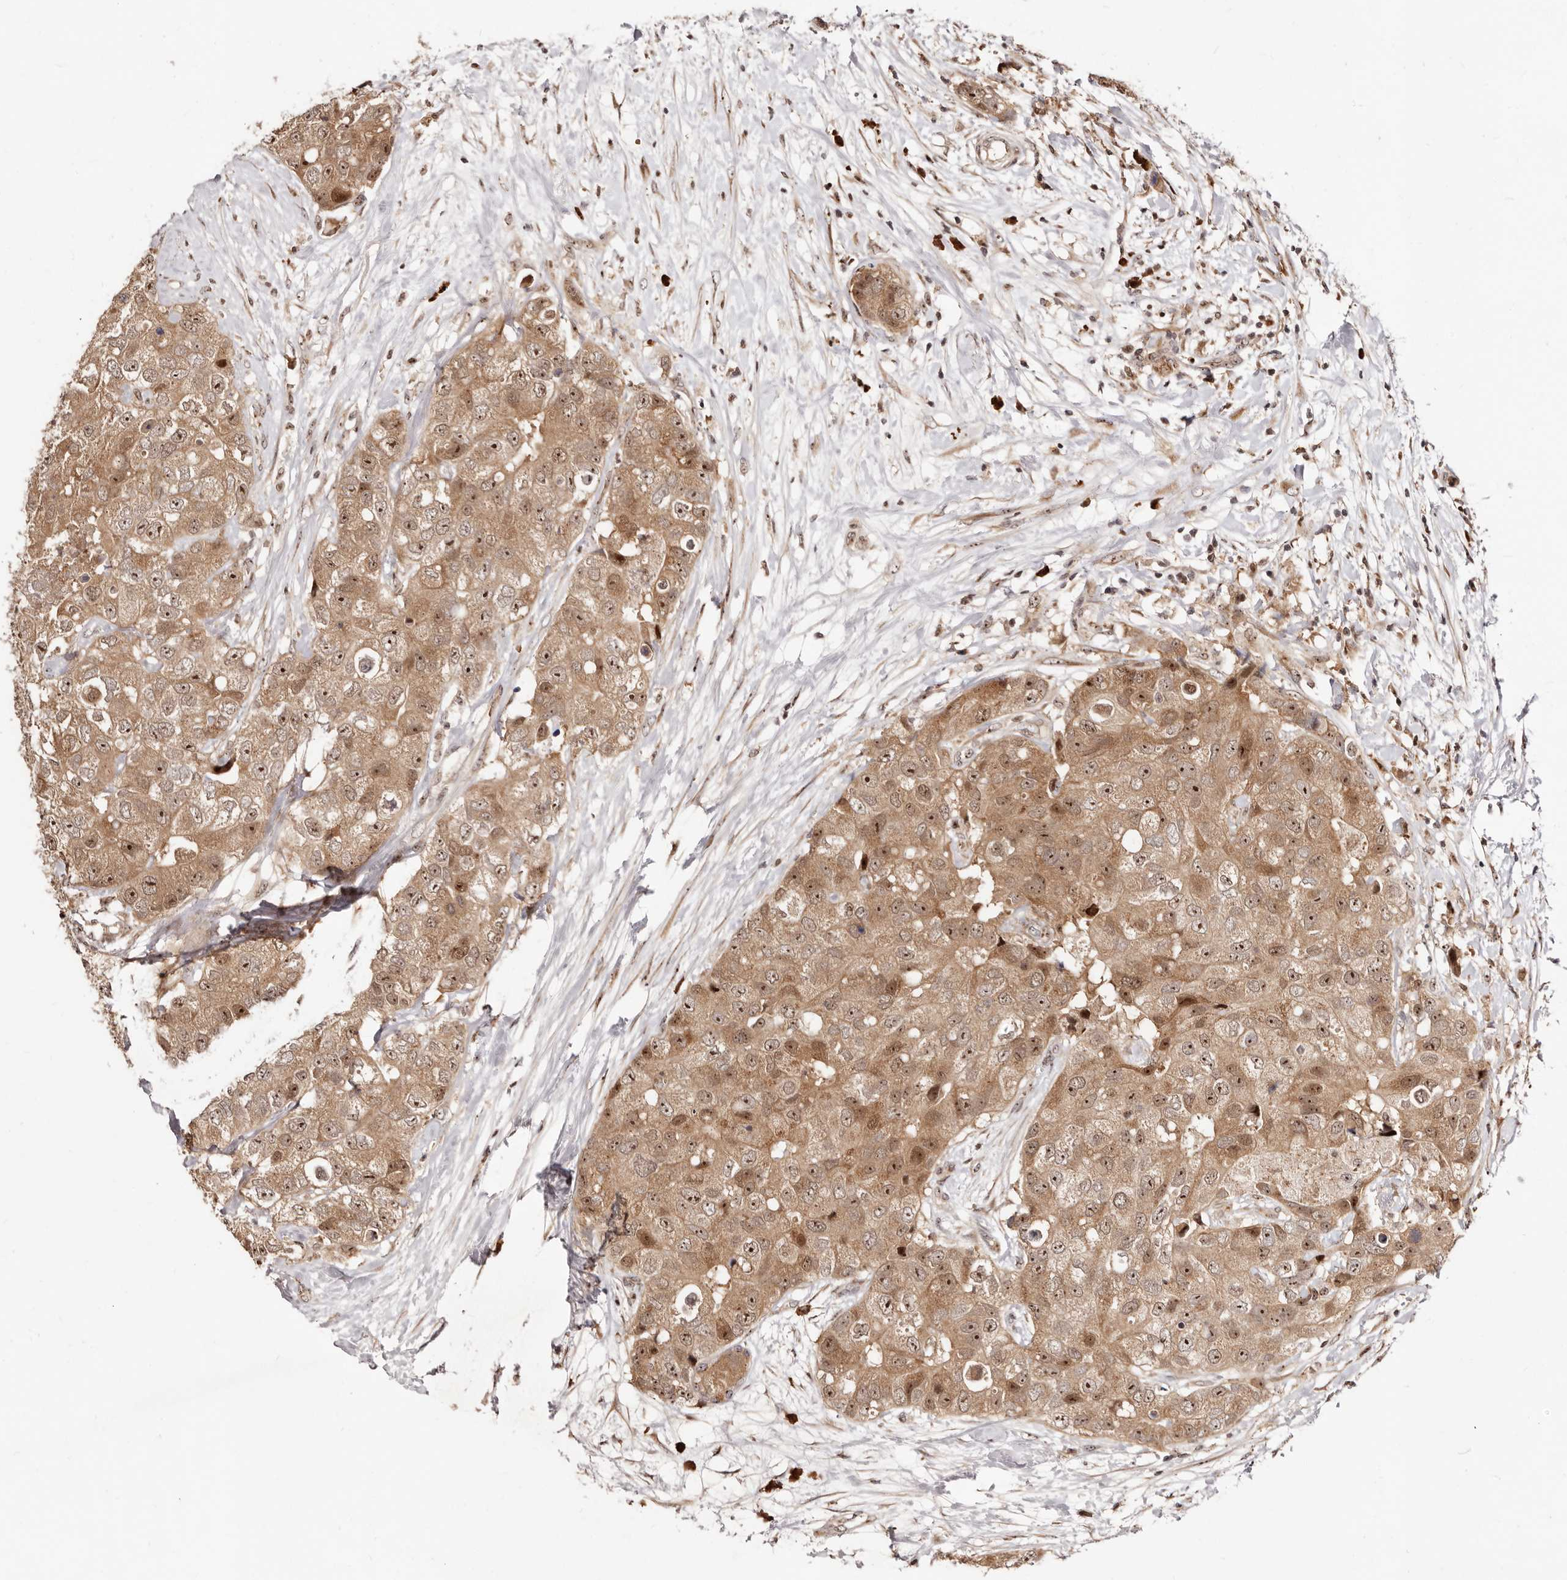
{"staining": {"intensity": "moderate", "quantity": ">75%", "location": "cytoplasmic/membranous,nuclear"}, "tissue": "breast cancer", "cell_type": "Tumor cells", "image_type": "cancer", "snomed": [{"axis": "morphology", "description": "Duct carcinoma"}, {"axis": "topography", "description": "Breast"}], "caption": "The histopathology image reveals staining of breast cancer (invasive ductal carcinoma), revealing moderate cytoplasmic/membranous and nuclear protein positivity (brown color) within tumor cells. (Brightfield microscopy of DAB IHC at high magnification).", "gene": "APOL6", "patient": {"sex": "female", "age": 62}}